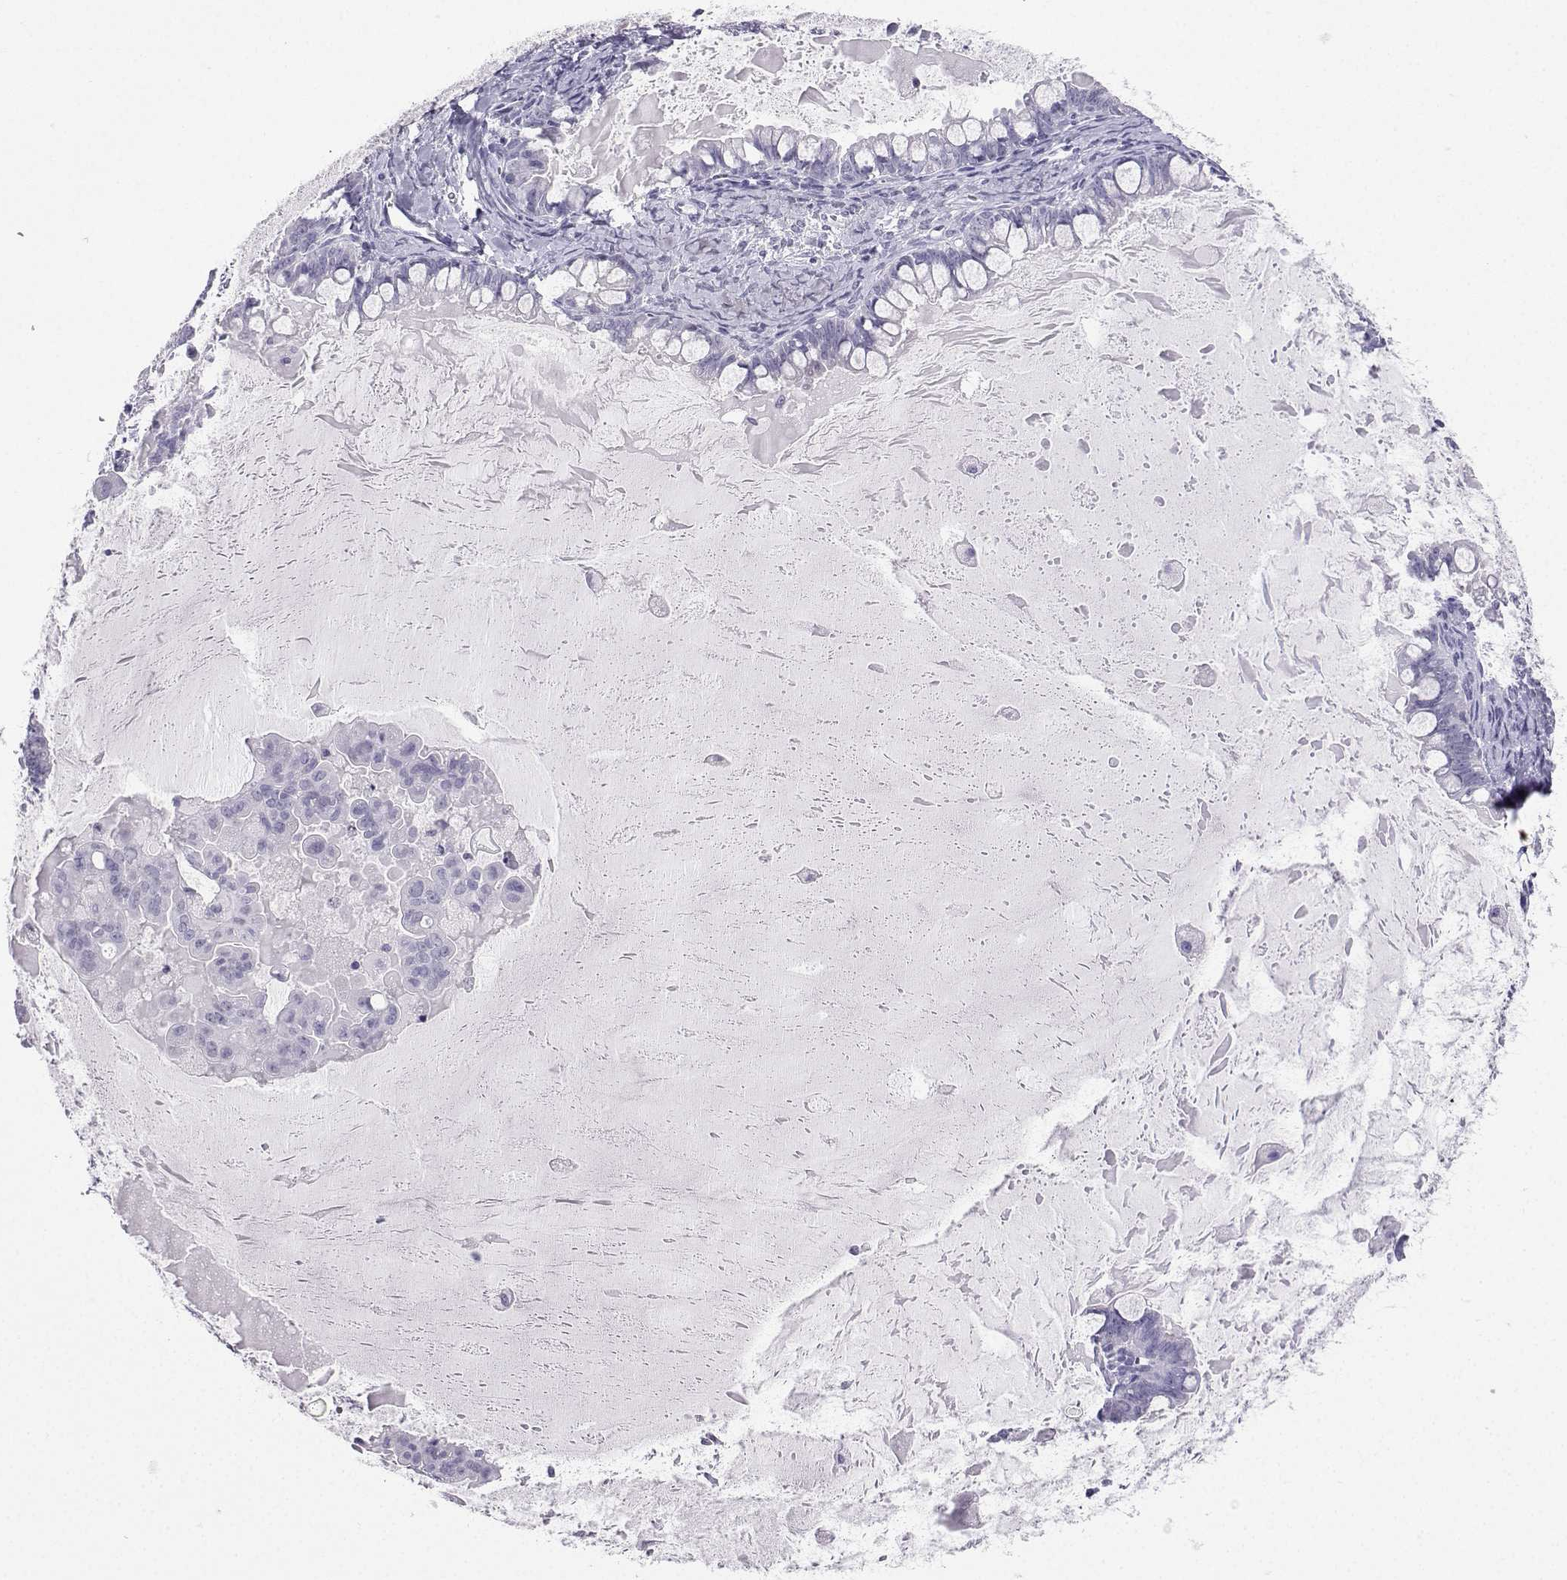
{"staining": {"intensity": "negative", "quantity": "none", "location": "none"}, "tissue": "ovarian cancer", "cell_type": "Tumor cells", "image_type": "cancer", "snomed": [{"axis": "morphology", "description": "Cystadenocarcinoma, mucinous, NOS"}, {"axis": "topography", "description": "Ovary"}], "caption": "This is an immunohistochemistry micrograph of ovarian mucinous cystadenocarcinoma. There is no staining in tumor cells.", "gene": "KIF17", "patient": {"sex": "female", "age": 63}}